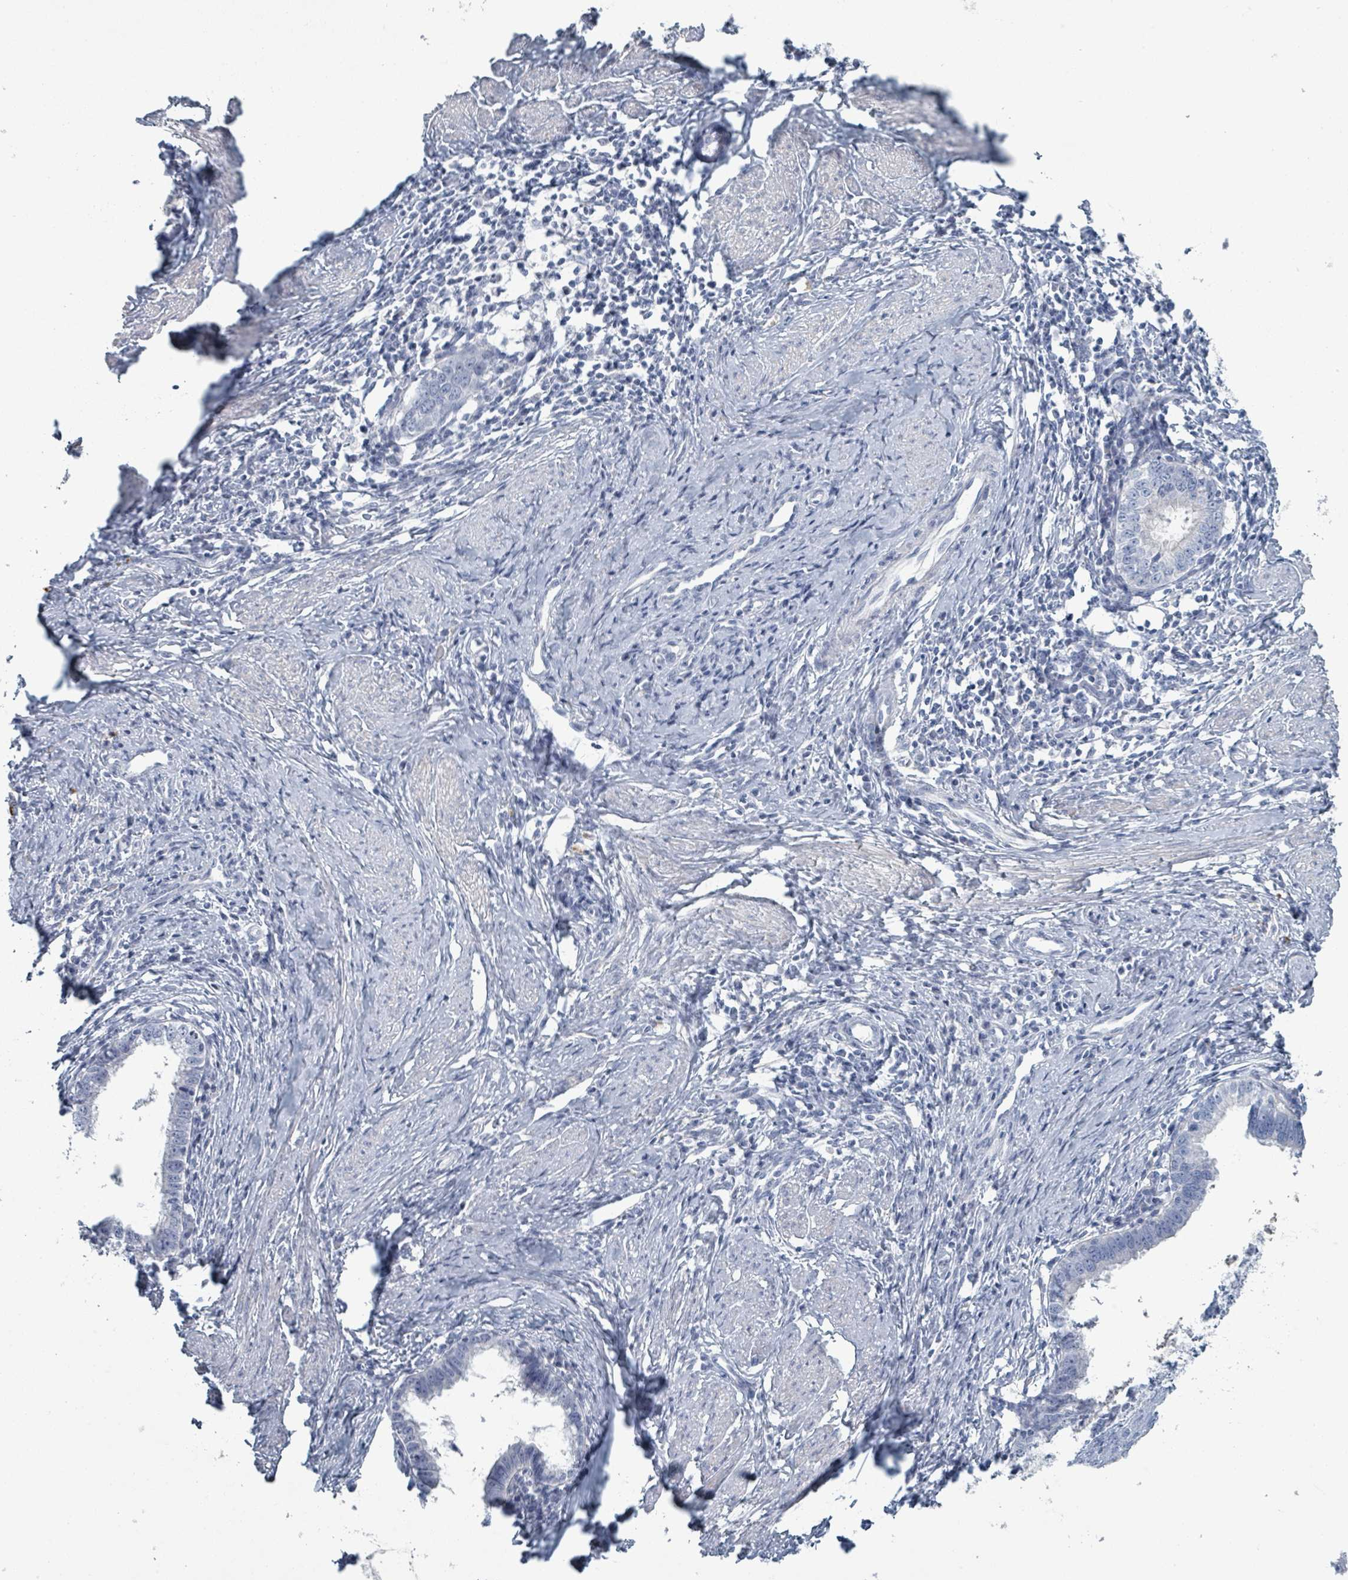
{"staining": {"intensity": "negative", "quantity": "none", "location": "none"}, "tissue": "cervical cancer", "cell_type": "Tumor cells", "image_type": "cancer", "snomed": [{"axis": "morphology", "description": "Adenocarcinoma, NOS"}, {"axis": "topography", "description": "Cervix"}], "caption": "A micrograph of human adenocarcinoma (cervical) is negative for staining in tumor cells. (Brightfield microscopy of DAB IHC at high magnification).", "gene": "HEATR5A", "patient": {"sex": "female", "age": 36}}